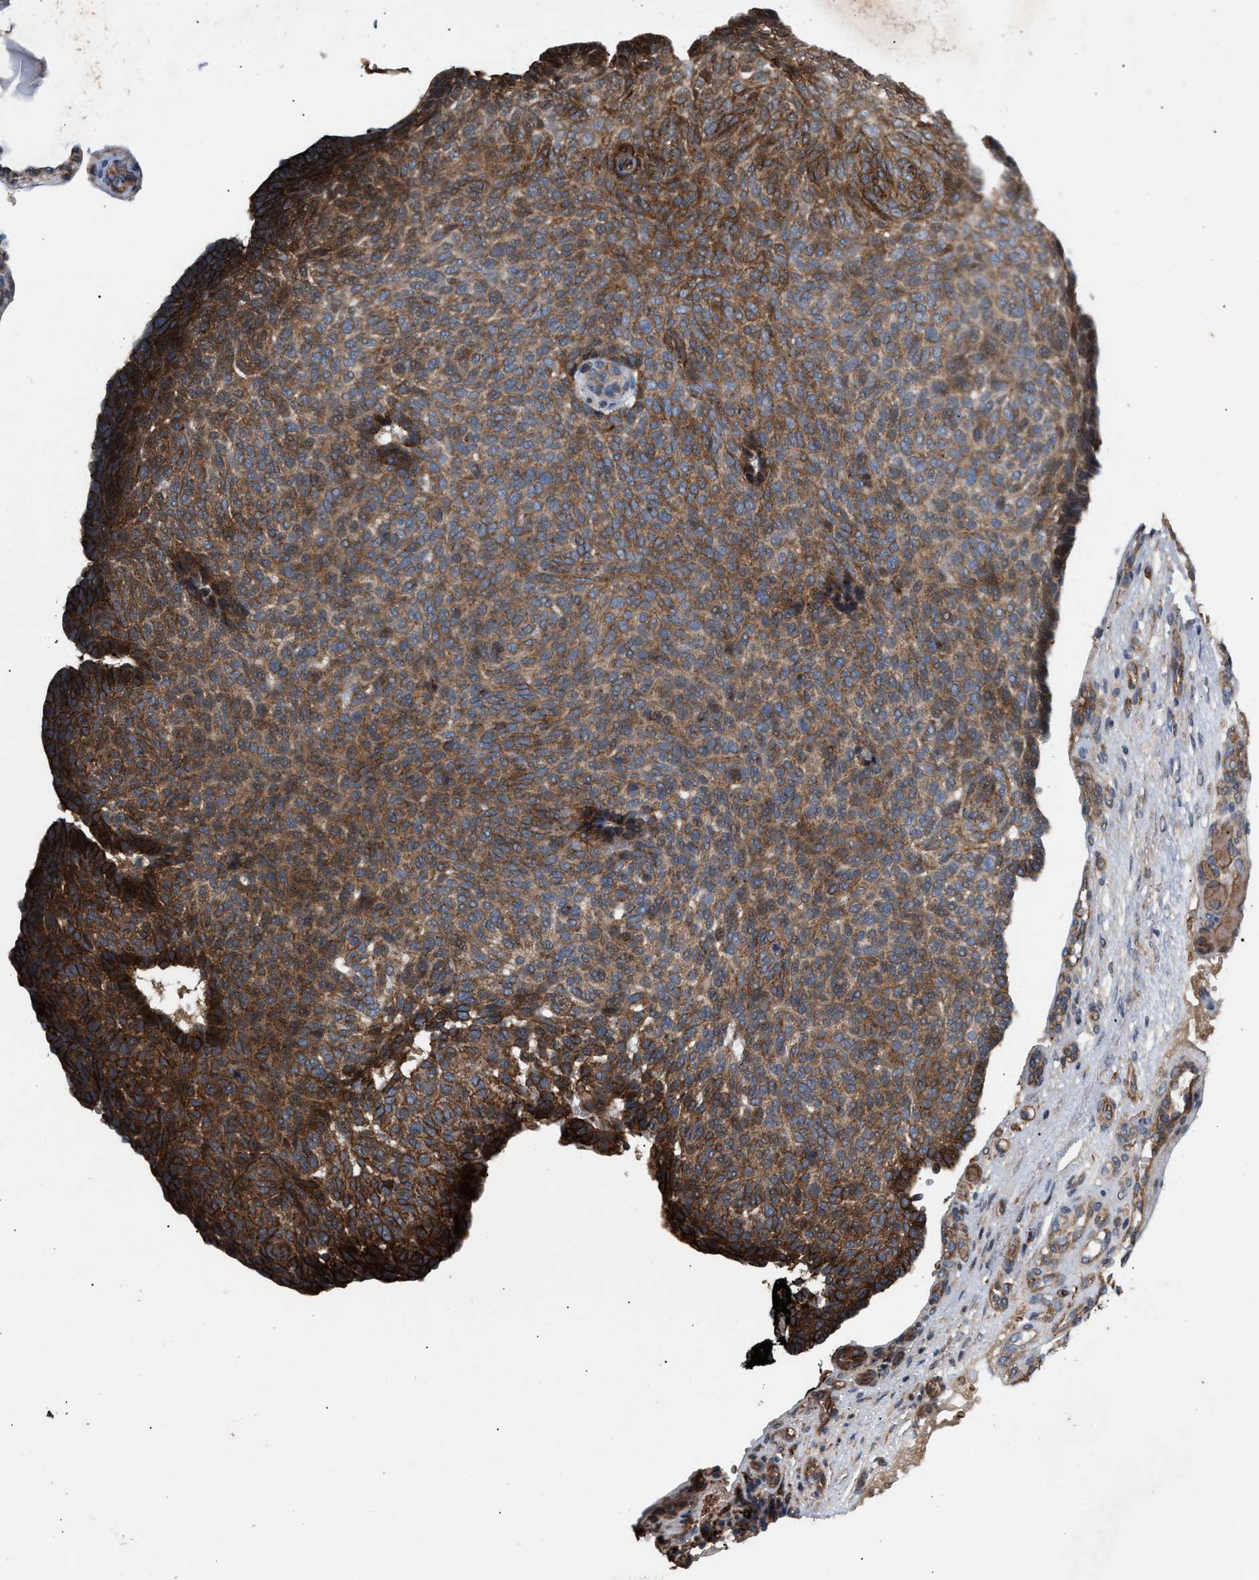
{"staining": {"intensity": "strong", "quantity": ">75%", "location": "cytoplasmic/membranous"}, "tissue": "skin cancer", "cell_type": "Tumor cells", "image_type": "cancer", "snomed": [{"axis": "morphology", "description": "Basal cell carcinoma"}, {"axis": "topography", "description": "Skin"}], "caption": "IHC (DAB) staining of skin cancer (basal cell carcinoma) displays strong cytoplasmic/membranous protein expression in approximately >75% of tumor cells. (DAB (3,3'-diaminobenzidine) IHC, brown staining for protein, blue staining for nuclei).", "gene": "GCC1", "patient": {"sex": "male", "age": 61}}